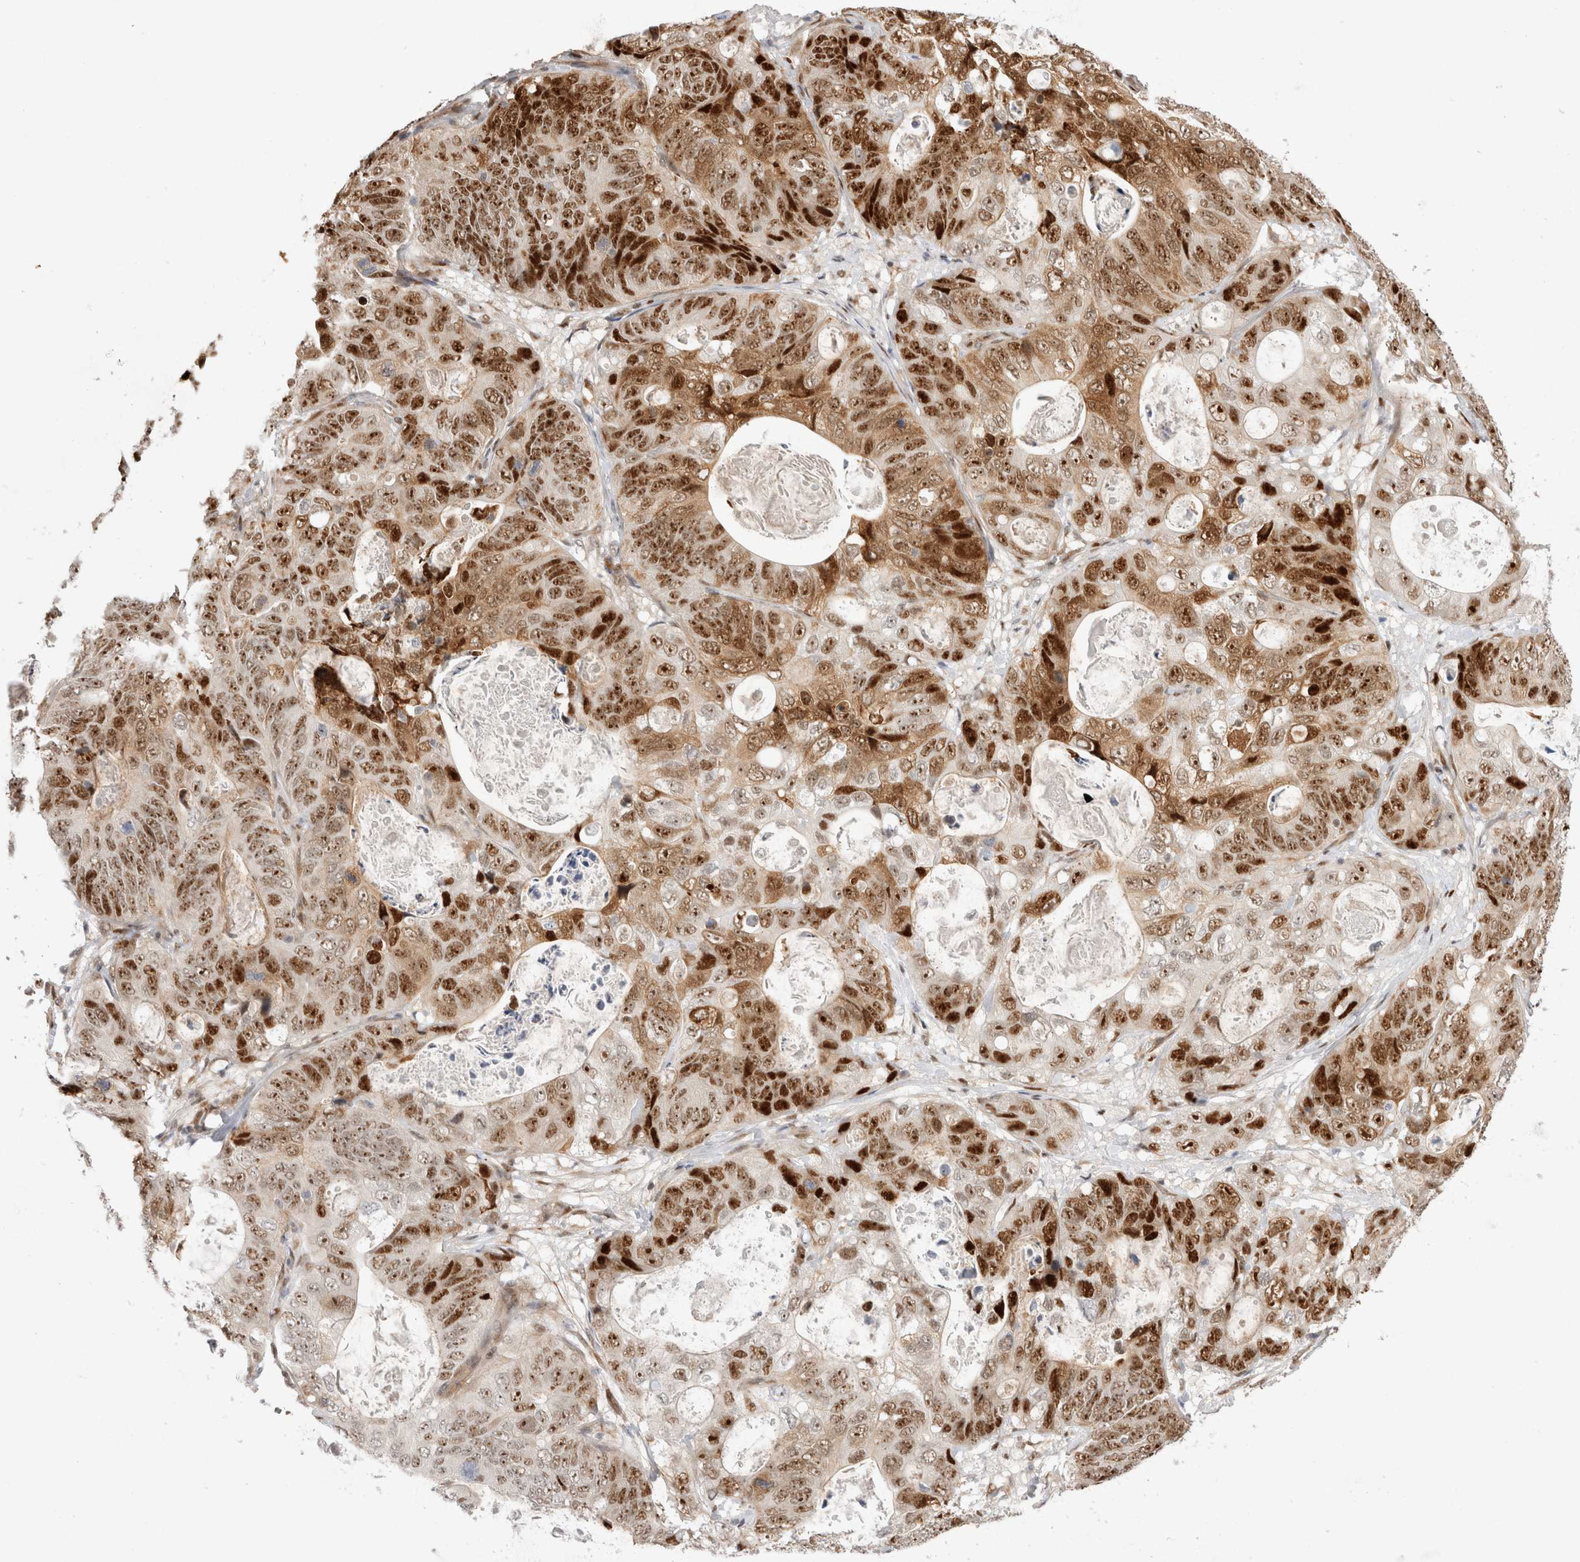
{"staining": {"intensity": "strong", "quantity": ">75%", "location": "cytoplasmic/membranous,nuclear"}, "tissue": "stomach cancer", "cell_type": "Tumor cells", "image_type": "cancer", "snomed": [{"axis": "morphology", "description": "Normal tissue, NOS"}, {"axis": "morphology", "description": "Adenocarcinoma, NOS"}, {"axis": "topography", "description": "Stomach"}], "caption": "There is high levels of strong cytoplasmic/membranous and nuclear positivity in tumor cells of adenocarcinoma (stomach), as demonstrated by immunohistochemical staining (brown color).", "gene": "TCF4", "patient": {"sex": "female", "age": 89}}